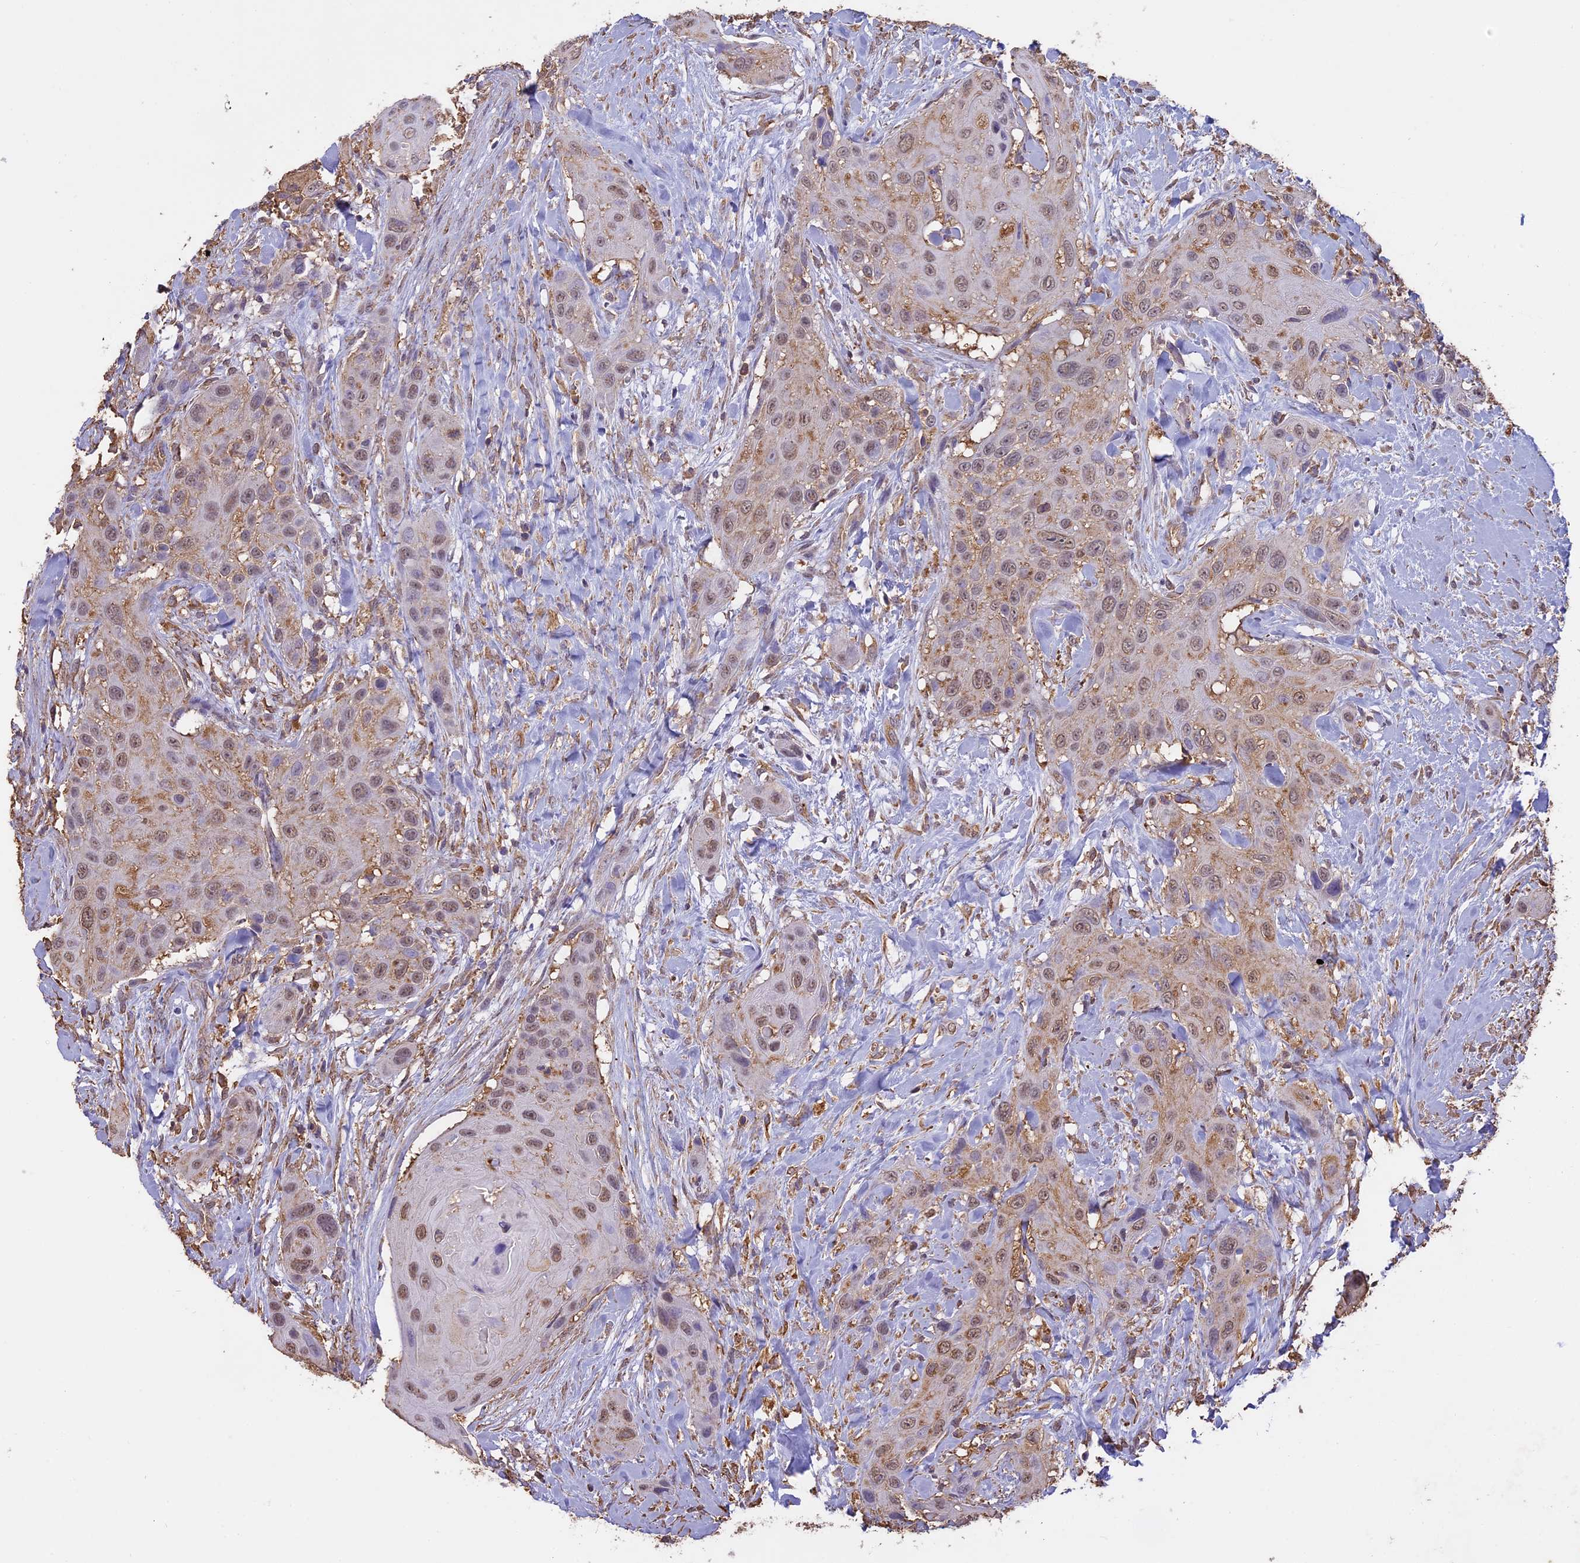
{"staining": {"intensity": "moderate", "quantity": ">75%", "location": "nuclear"}, "tissue": "head and neck cancer", "cell_type": "Tumor cells", "image_type": "cancer", "snomed": [{"axis": "morphology", "description": "Squamous cell carcinoma, NOS"}, {"axis": "topography", "description": "Head-Neck"}], "caption": "Moderate nuclear protein staining is identified in approximately >75% of tumor cells in head and neck cancer (squamous cell carcinoma).", "gene": "ARHGAP19", "patient": {"sex": "male", "age": 81}}